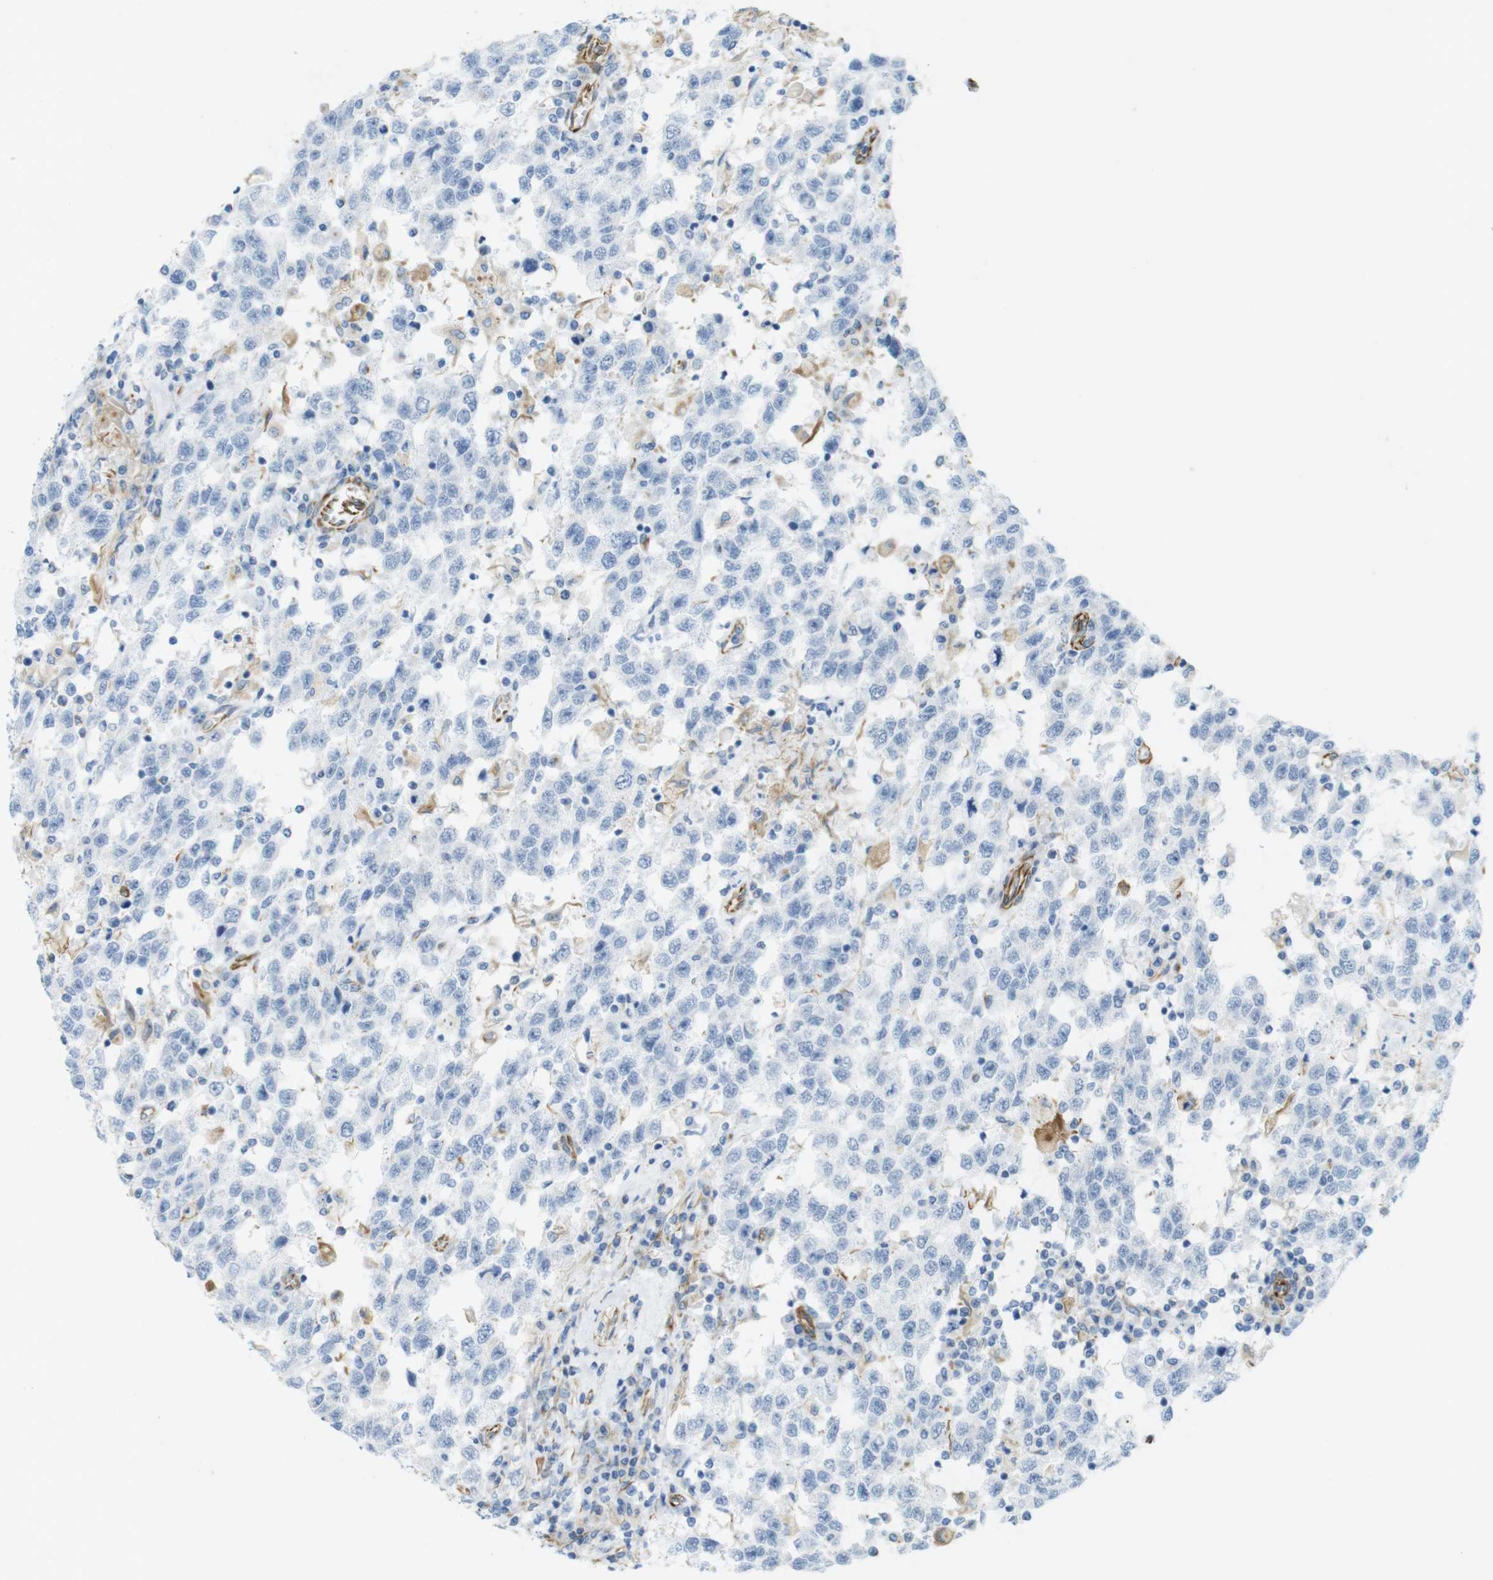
{"staining": {"intensity": "negative", "quantity": "none", "location": "none"}, "tissue": "testis cancer", "cell_type": "Tumor cells", "image_type": "cancer", "snomed": [{"axis": "morphology", "description": "Seminoma, NOS"}, {"axis": "topography", "description": "Testis"}], "caption": "Testis cancer was stained to show a protein in brown. There is no significant staining in tumor cells. (DAB (3,3'-diaminobenzidine) IHC visualized using brightfield microscopy, high magnification).", "gene": "MS4A10", "patient": {"sex": "male", "age": 41}}